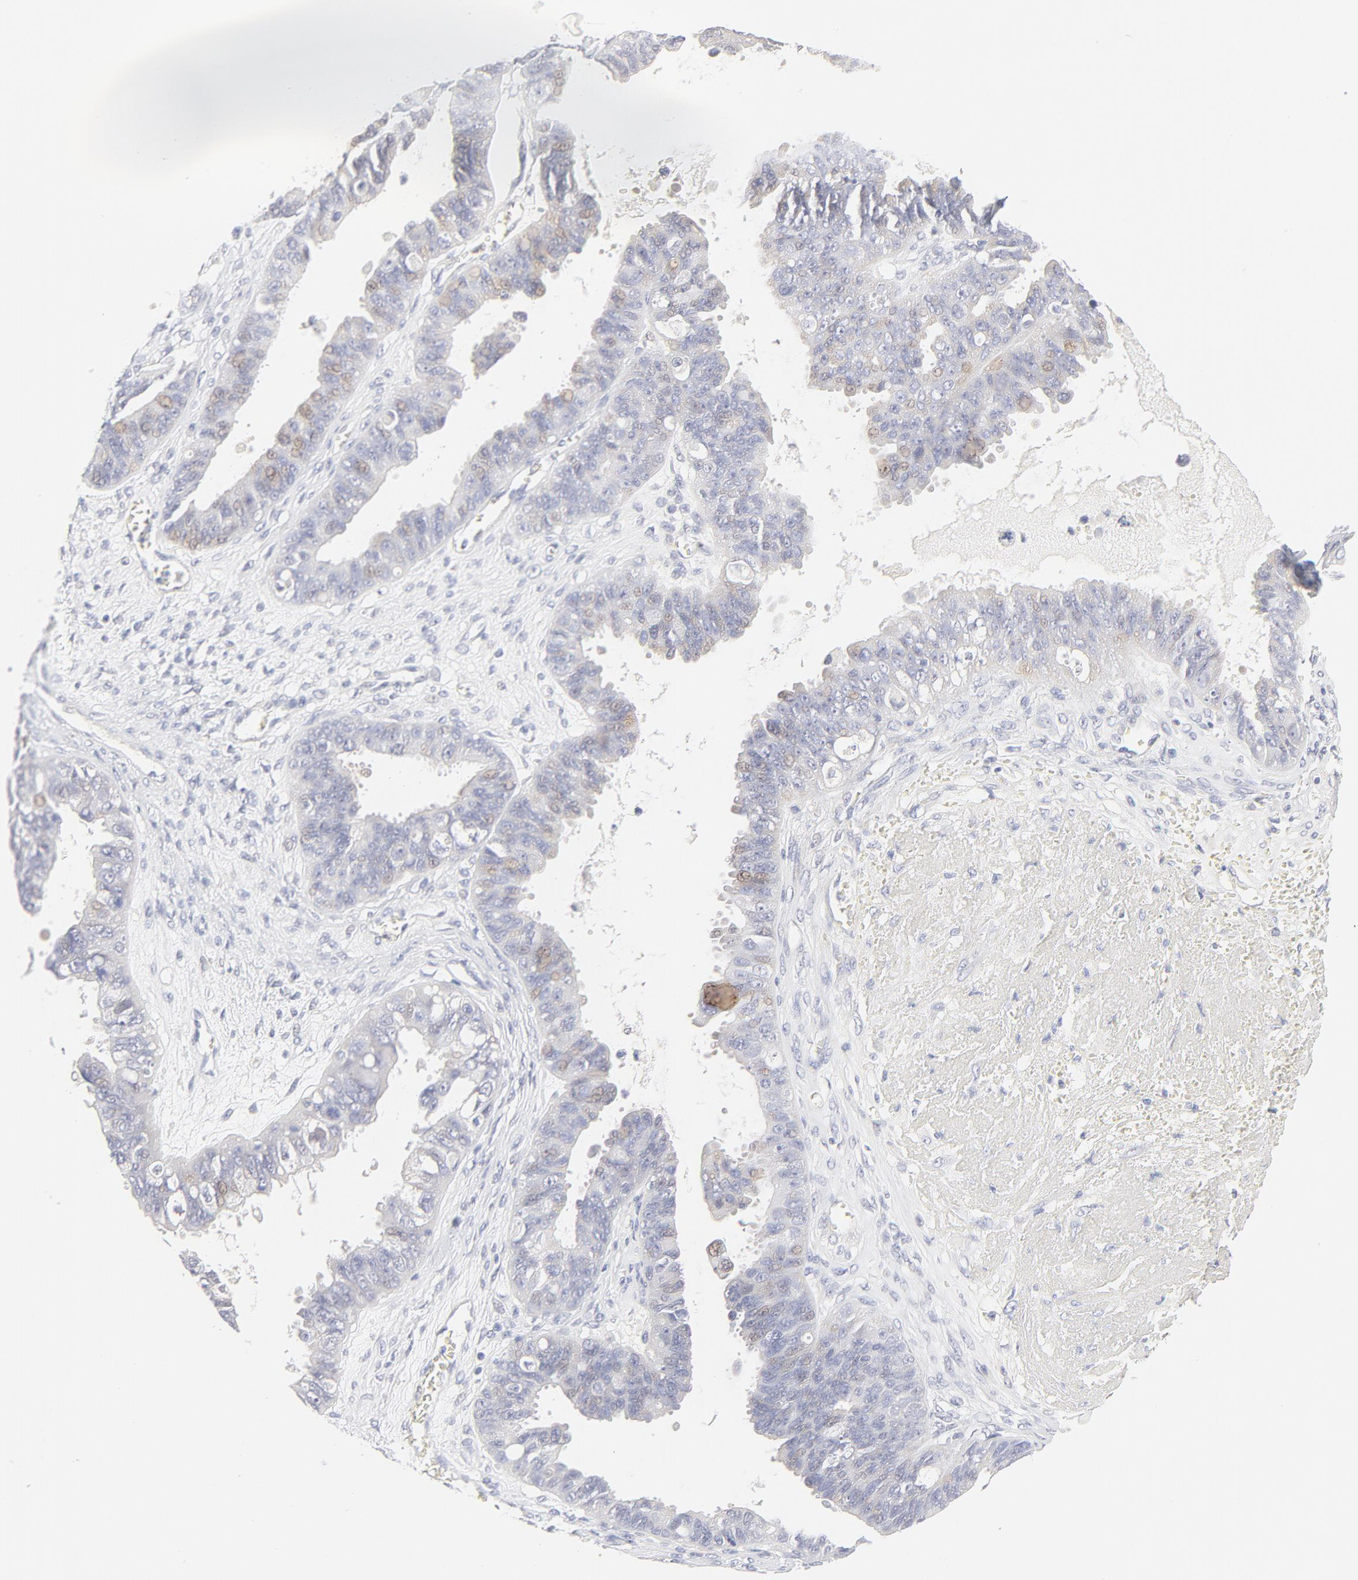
{"staining": {"intensity": "weak", "quantity": "<25%", "location": "cytoplasmic/membranous"}, "tissue": "ovarian cancer", "cell_type": "Tumor cells", "image_type": "cancer", "snomed": [{"axis": "morphology", "description": "Carcinoma, endometroid"}, {"axis": "topography", "description": "Ovary"}], "caption": "IHC of ovarian cancer (endometroid carcinoma) demonstrates no staining in tumor cells.", "gene": "NKX2-2", "patient": {"sex": "female", "age": 85}}